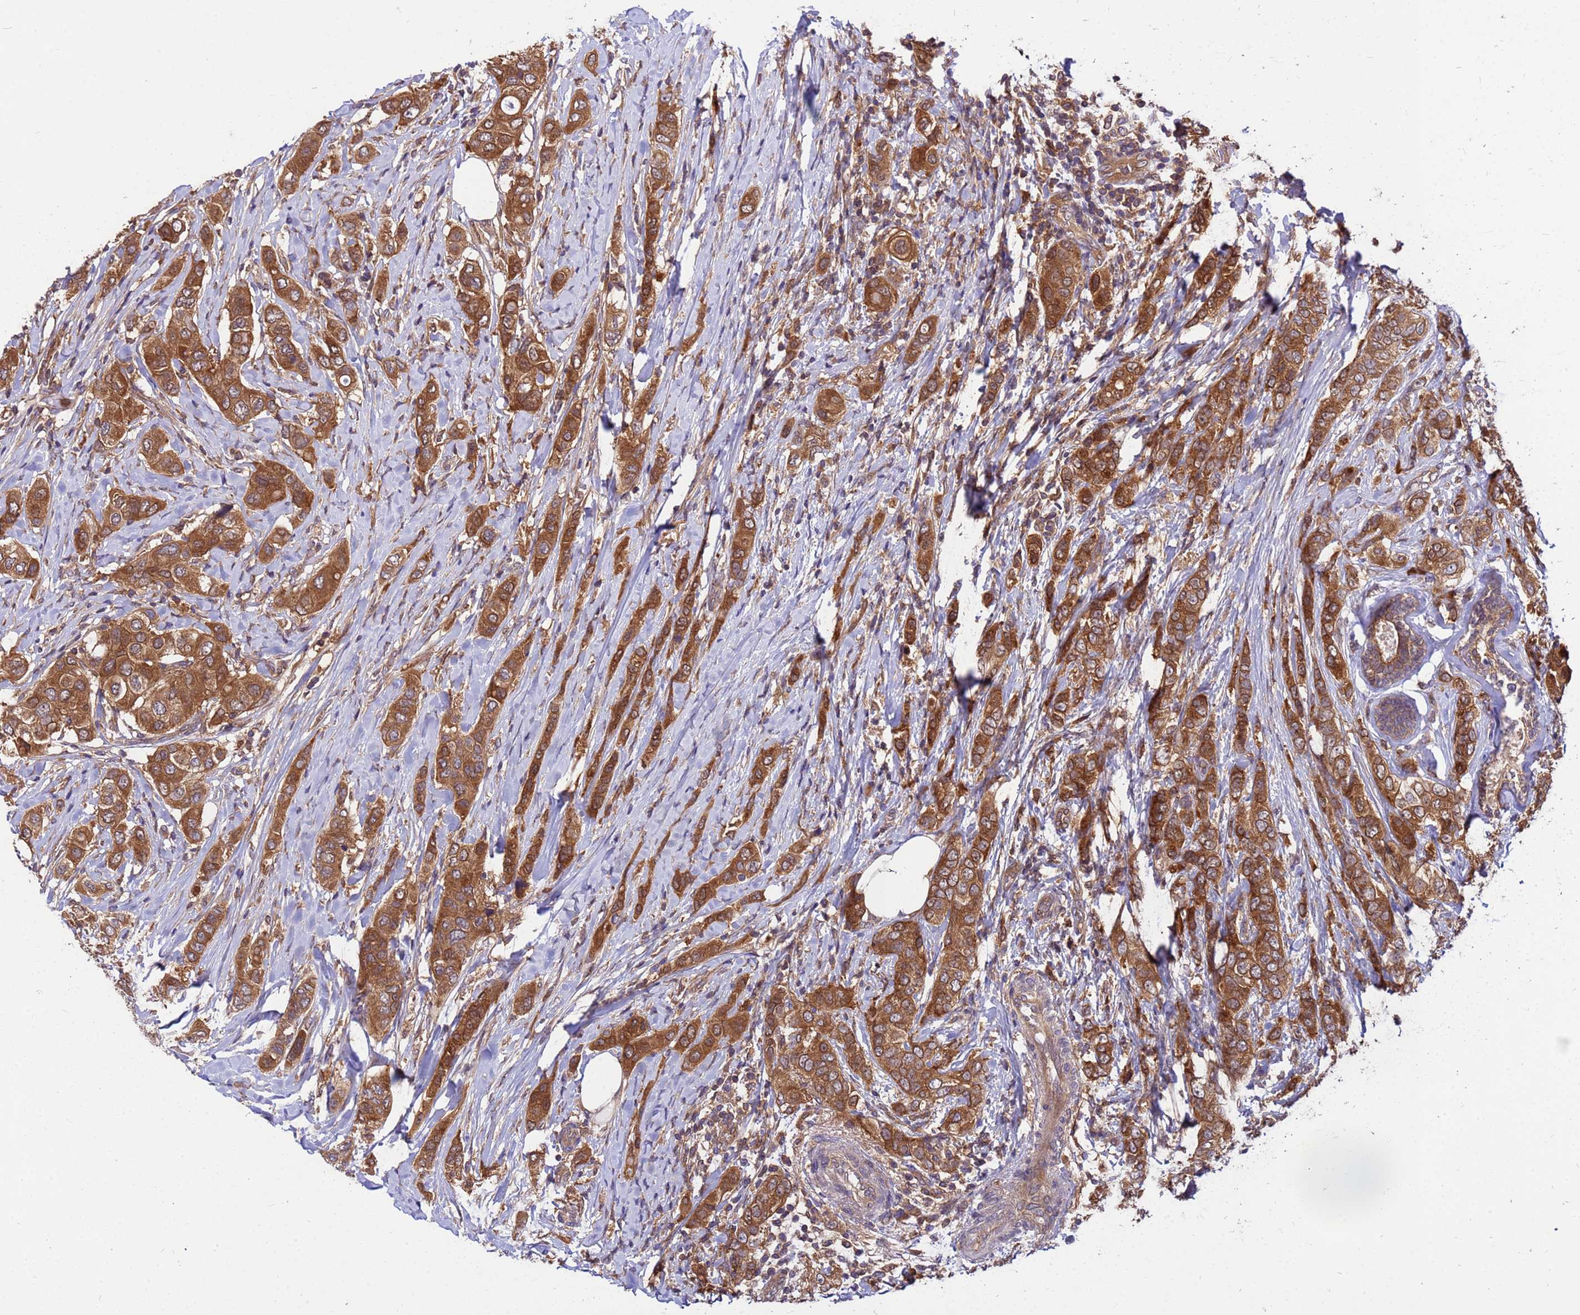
{"staining": {"intensity": "moderate", "quantity": ">75%", "location": "cytoplasmic/membranous"}, "tissue": "breast cancer", "cell_type": "Tumor cells", "image_type": "cancer", "snomed": [{"axis": "morphology", "description": "Lobular carcinoma"}, {"axis": "topography", "description": "Breast"}], "caption": "Protein staining reveals moderate cytoplasmic/membranous staining in about >75% of tumor cells in breast cancer (lobular carcinoma). (DAB (3,3'-diaminobenzidine) = brown stain, brightfield microscopy at high magnification).", "gene": "GET3", "patient": {"sex": "female", "age": 51}}